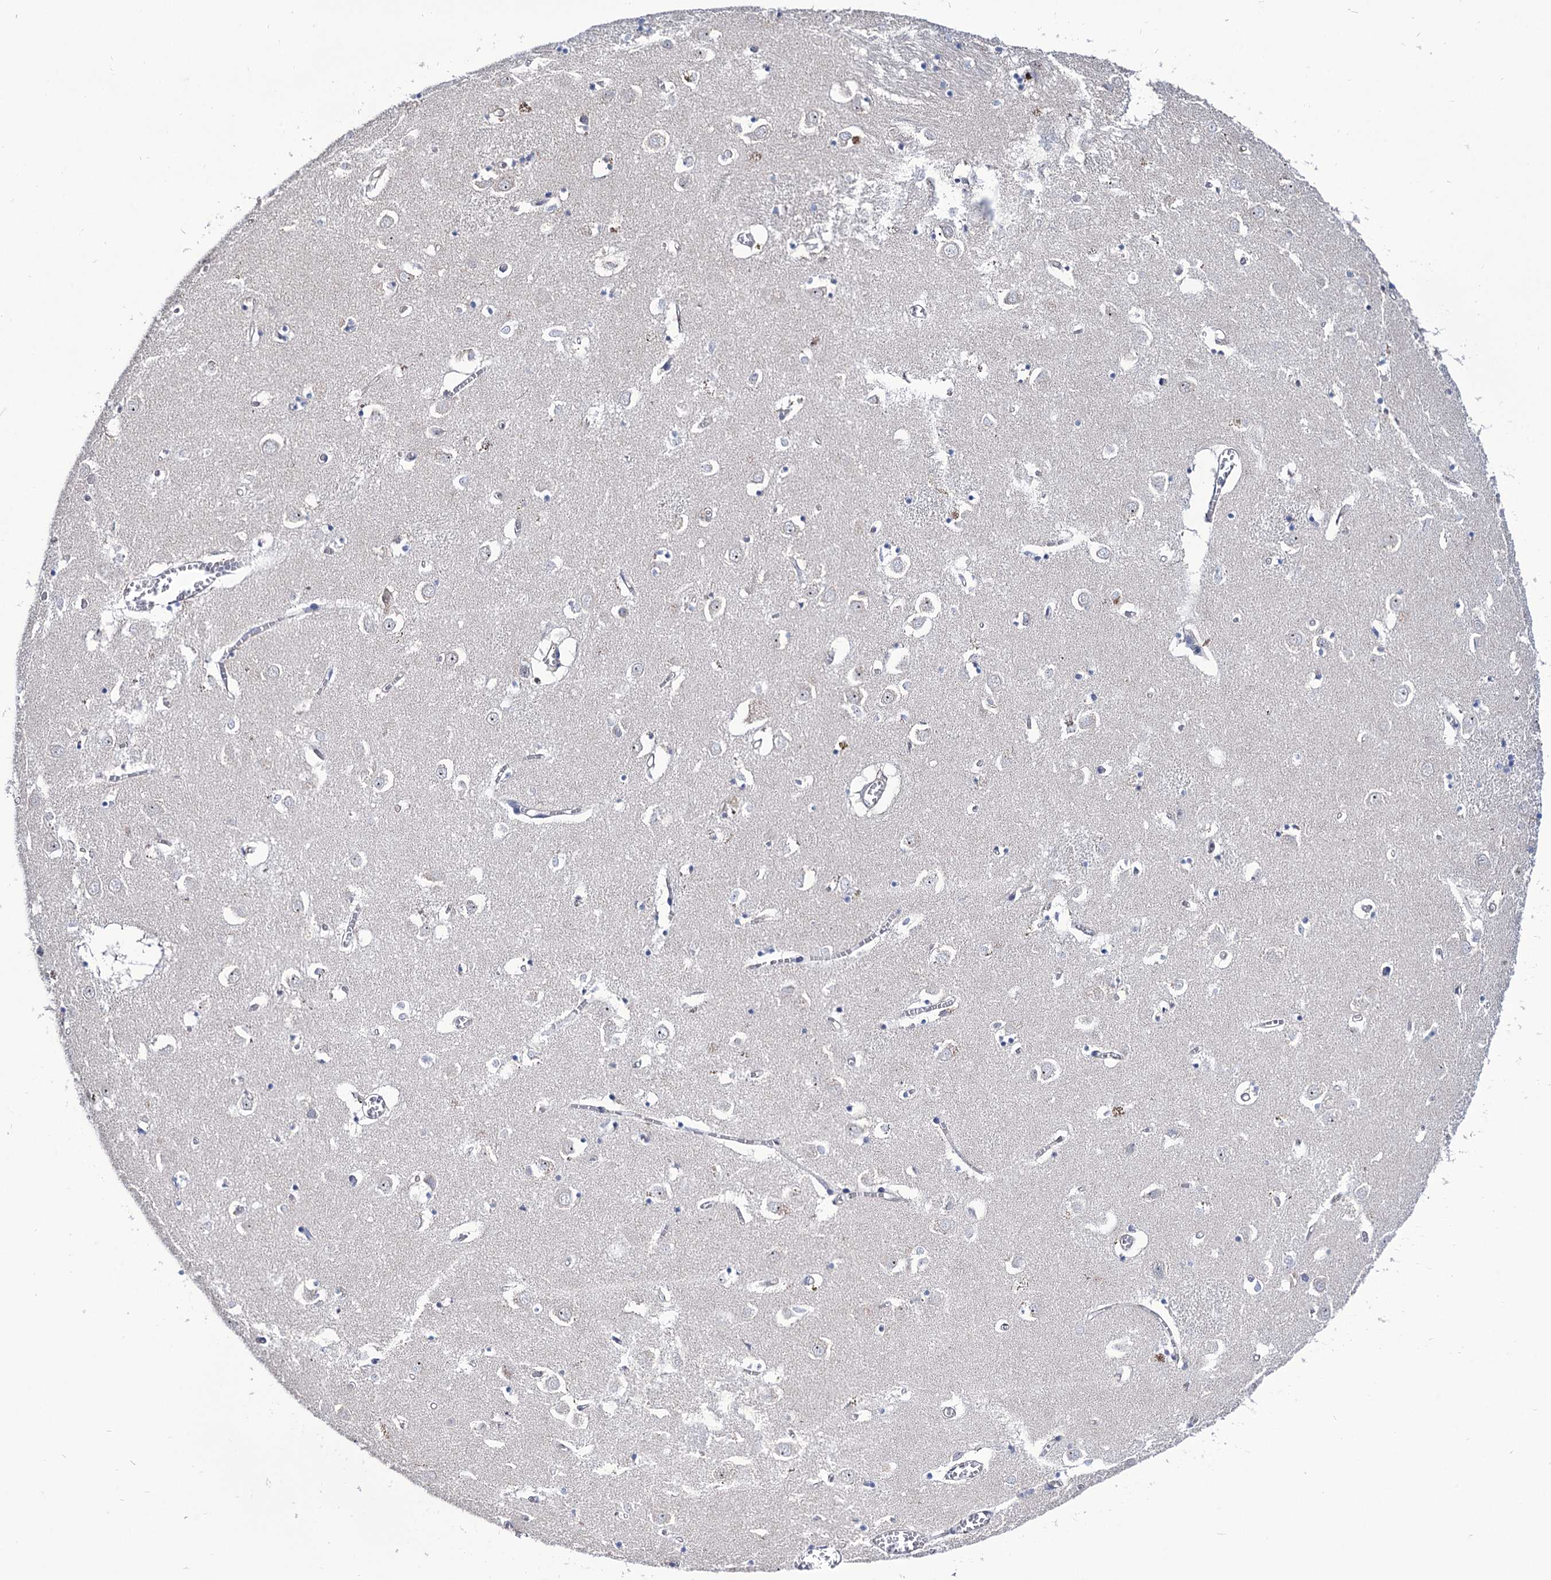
{"staining": {"intensity": "negative", "quantity": "none", "location": "none"}, "tissue": "caudate", "cell_type": "Glial cells", "image_type": "normal", "snomed": [{"axis": "morphology", "description": "Normal tissue, NOS"}, {"axis": "topography", "description": "Lateral ventricle wall"}], "caption": "A high-resolution photomicrograph shows immunohistochemistry staining of unremarkable caudate, which exhibits no significant expression in glial cells. The staining was performed using DAB to visualize the protein expression in brown, while the nuclei were stained in blue with hematoxylin (Magnification: 20x).", "gene": "SEC24A", "patient": {"sex": "male", "age": 70}}